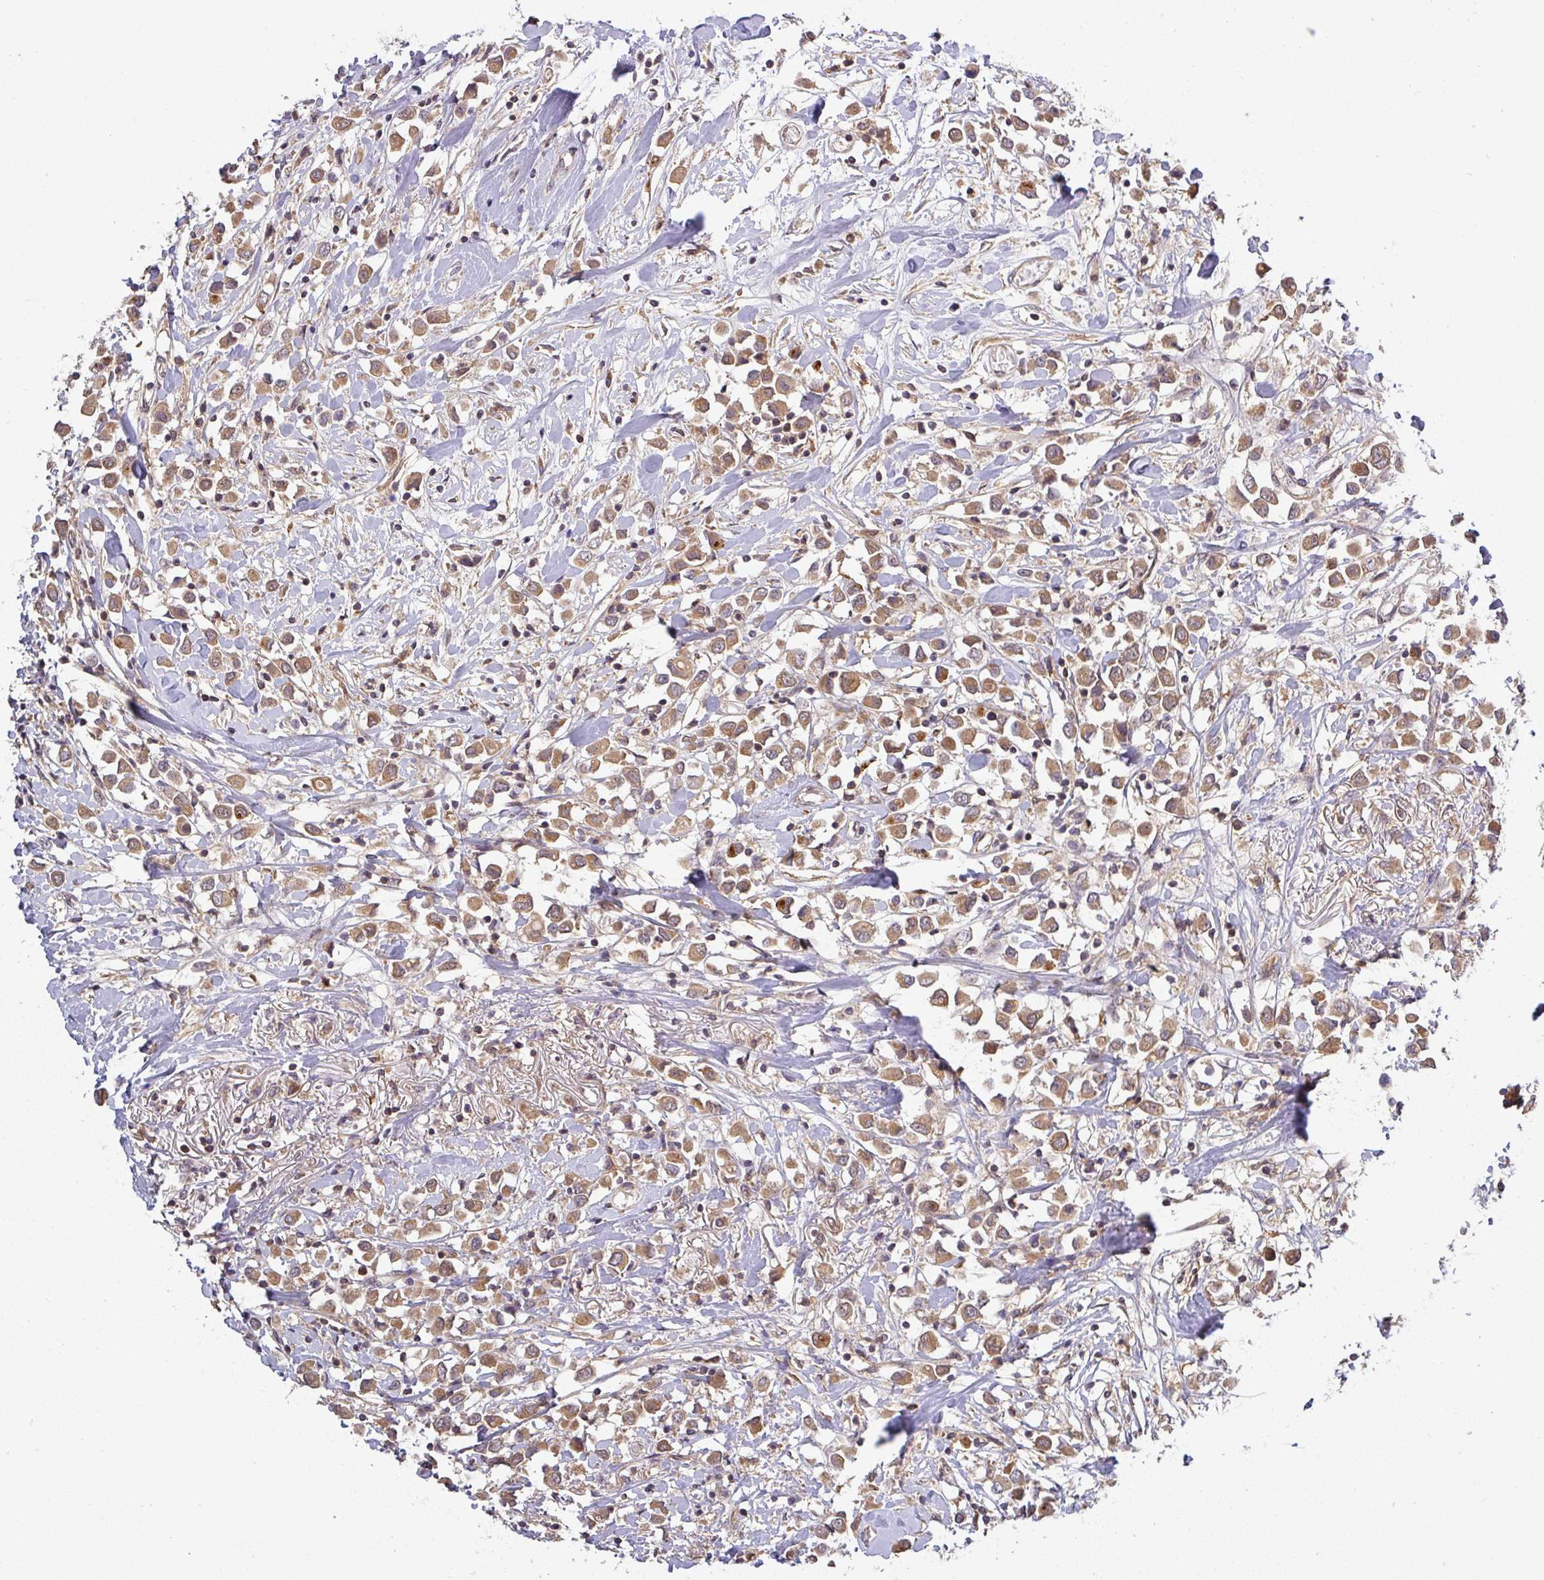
{"staining": {"intensity": "moderate", "quantity": ">75%", "location": "cytoplasmic/membranous"}, "tissue": "breast cancer", "cell_type": "Tumor cells", "image_type": "cancer", "snomed": [{"axis": "morphology", "description": "Duct carcinoma"}, {"axis": "topography", "description": "Breast"}], "caption": "Approximately >75% of tumor cells in human breast cancer (infiltrating ductal carcinoma) demonstrate moderate cytoplasmic/membranous protein positivity as visualized by brown immunohistochemical staining.", "gene": "CCDC121", "patient": {"sex": "female", "age": 61}}